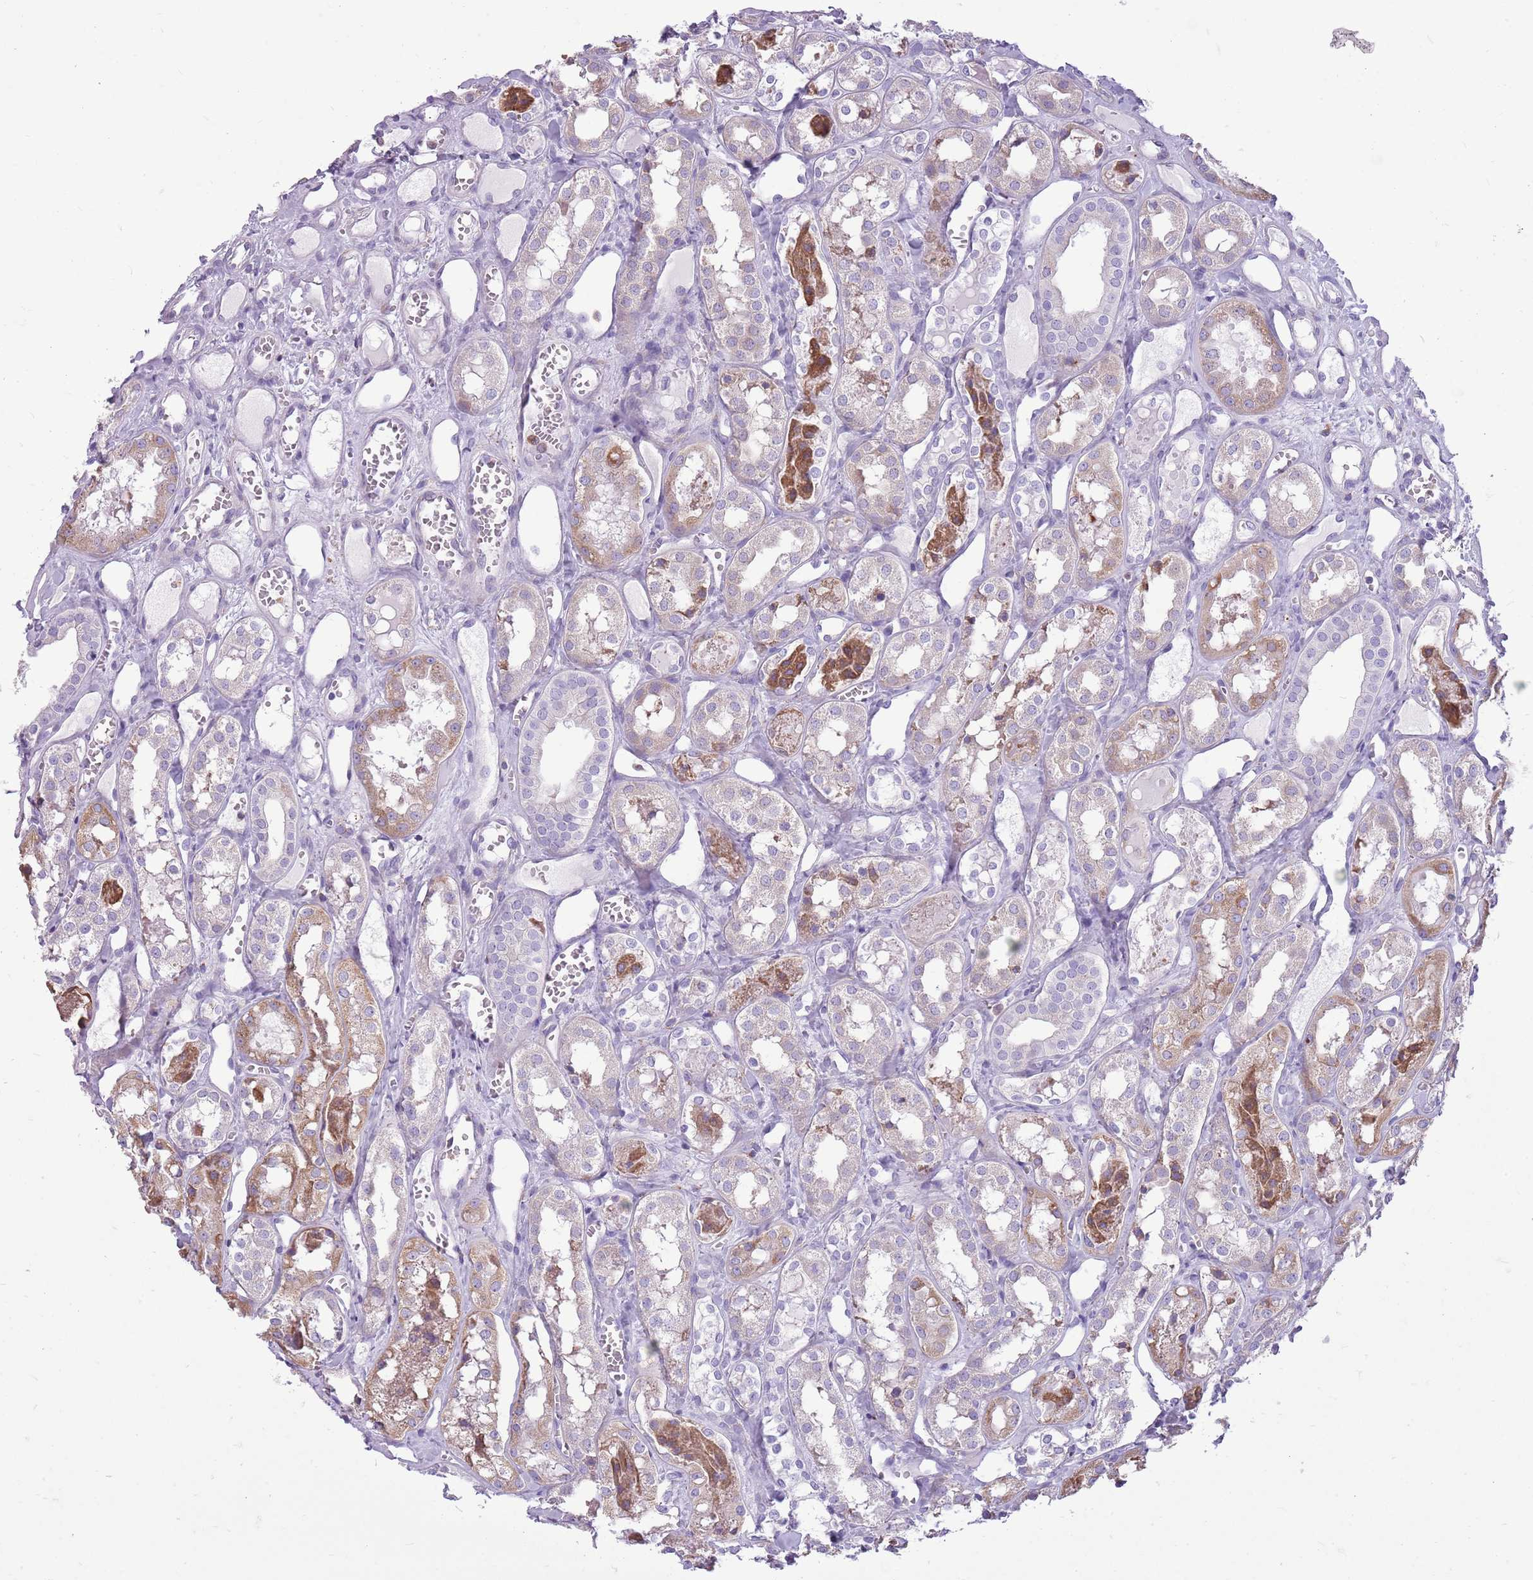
{"staining": {"intensity": "negative", "quantity": "none", "location": "none"}, "tissue": "kidney", "cell_type": "Cells in glomeruli", "image_type": "normal", "snomed": [{"axis": "morphology", "description": "Normal tissue, NOS"}, {"axis": "topography", "description": "Kidney"}], "caption": "A high-resolution image shows immunohistochemistry staining of unremarkable kidney, which displays no significant expression in cells in glomeruli.", "gene": "KCTD19", "patient": {"sex": "male", "age": 16}}